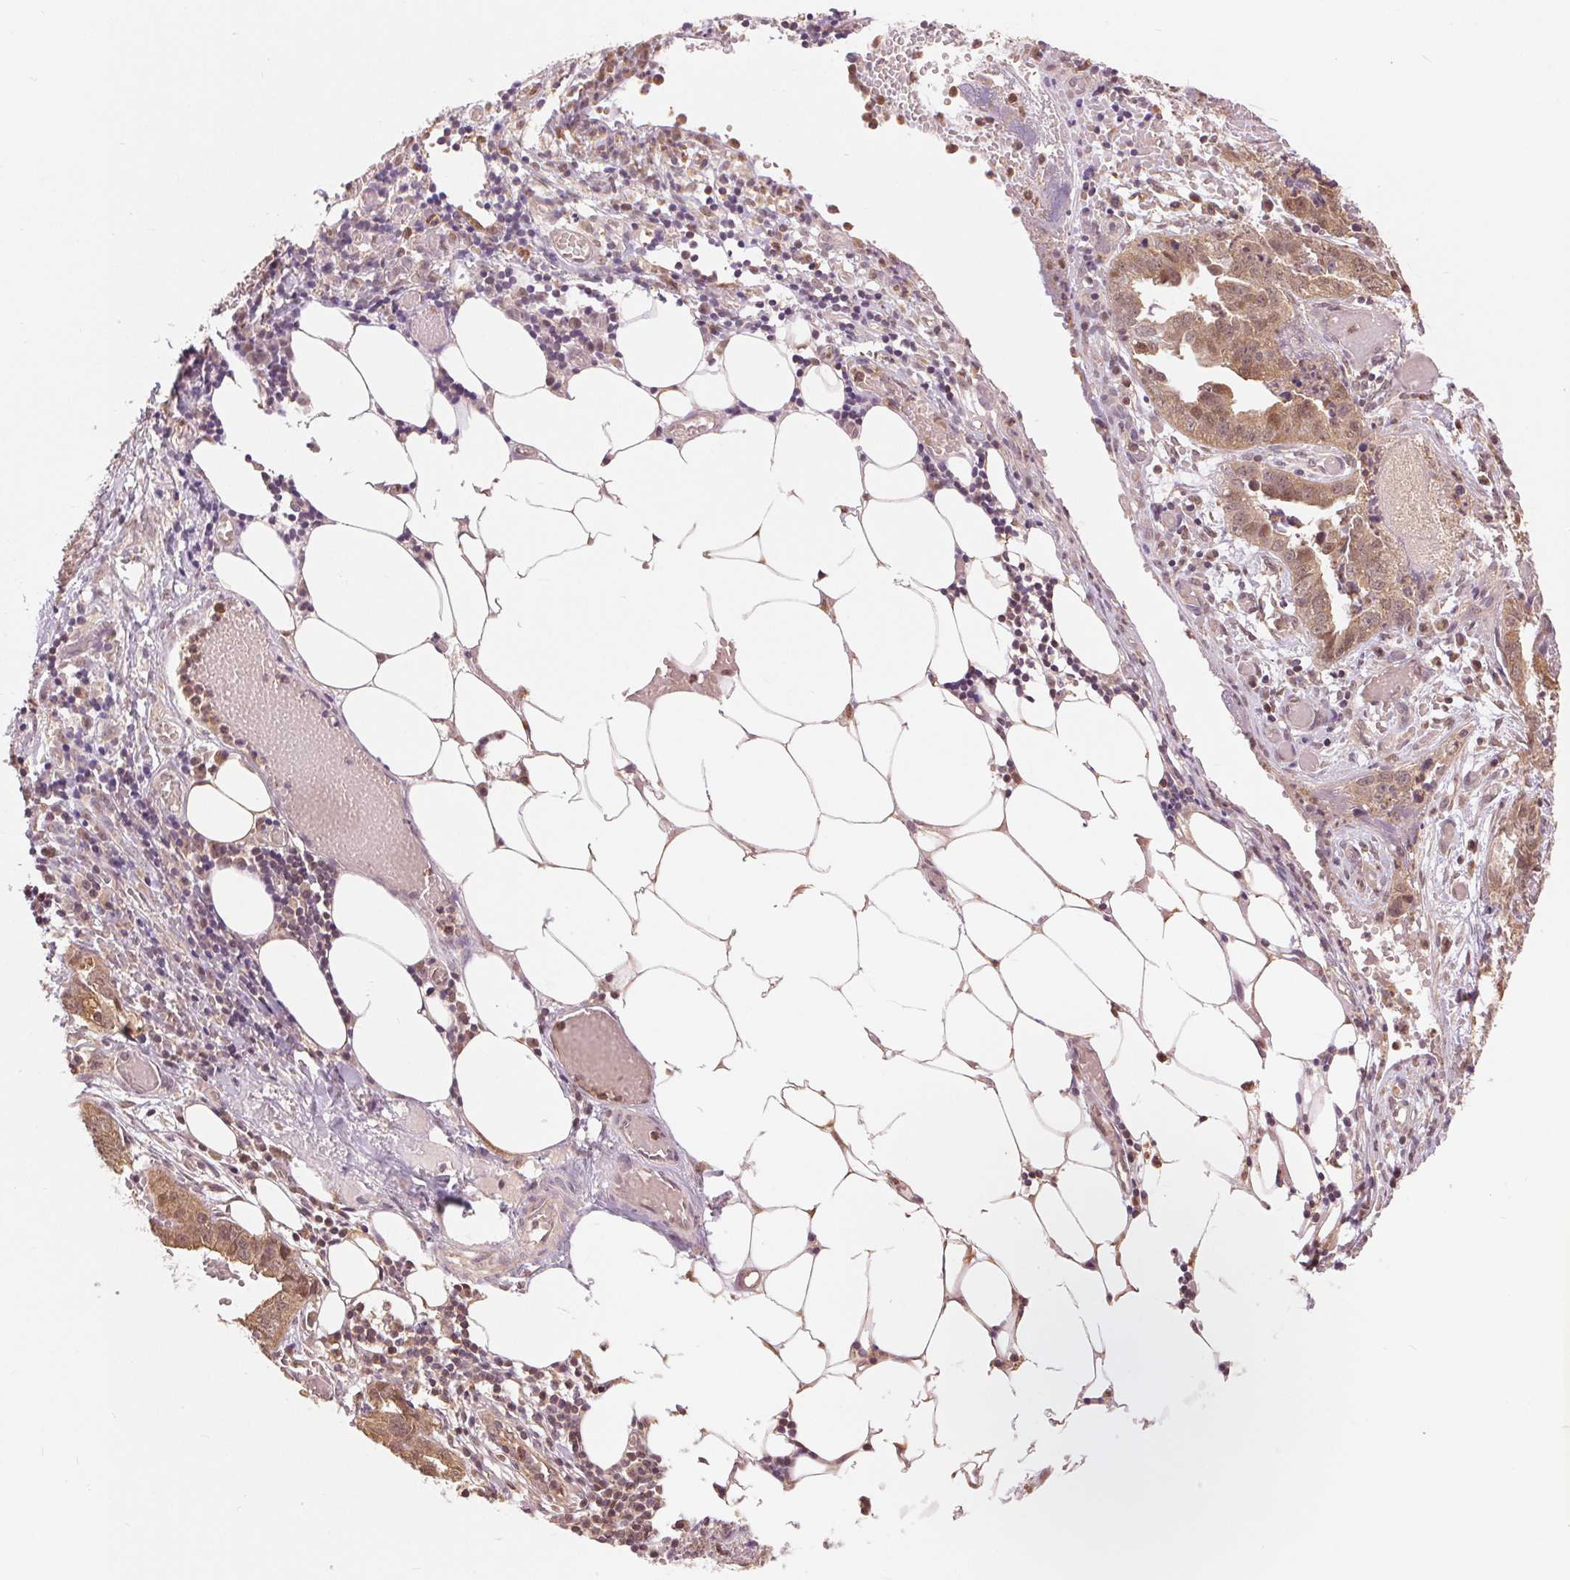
{"staining": {"intensity": "moderate", "quantity": ">75%", "location": "cytoplasmic/membranous,nuclear"}, "tissue": "ovarian cancer", "cell_type": "Tumor cells", "image_type": "cancer", "snomed": [{"axis": "morphology", "description": "Cystadenocarcinoma, serous, NOS"}, {"axis": "topography", "description": "Ovary"}], "caption": "Ovarian serous cystadenocarcinoma stained with immunohistochemistry (IHC) shows moderate cytoplasmic/membranous and nuclear expression in approximately >75% of tumor cells.", "gene": "TMEM273", "patient": {"sex": "female", "age": 75}}